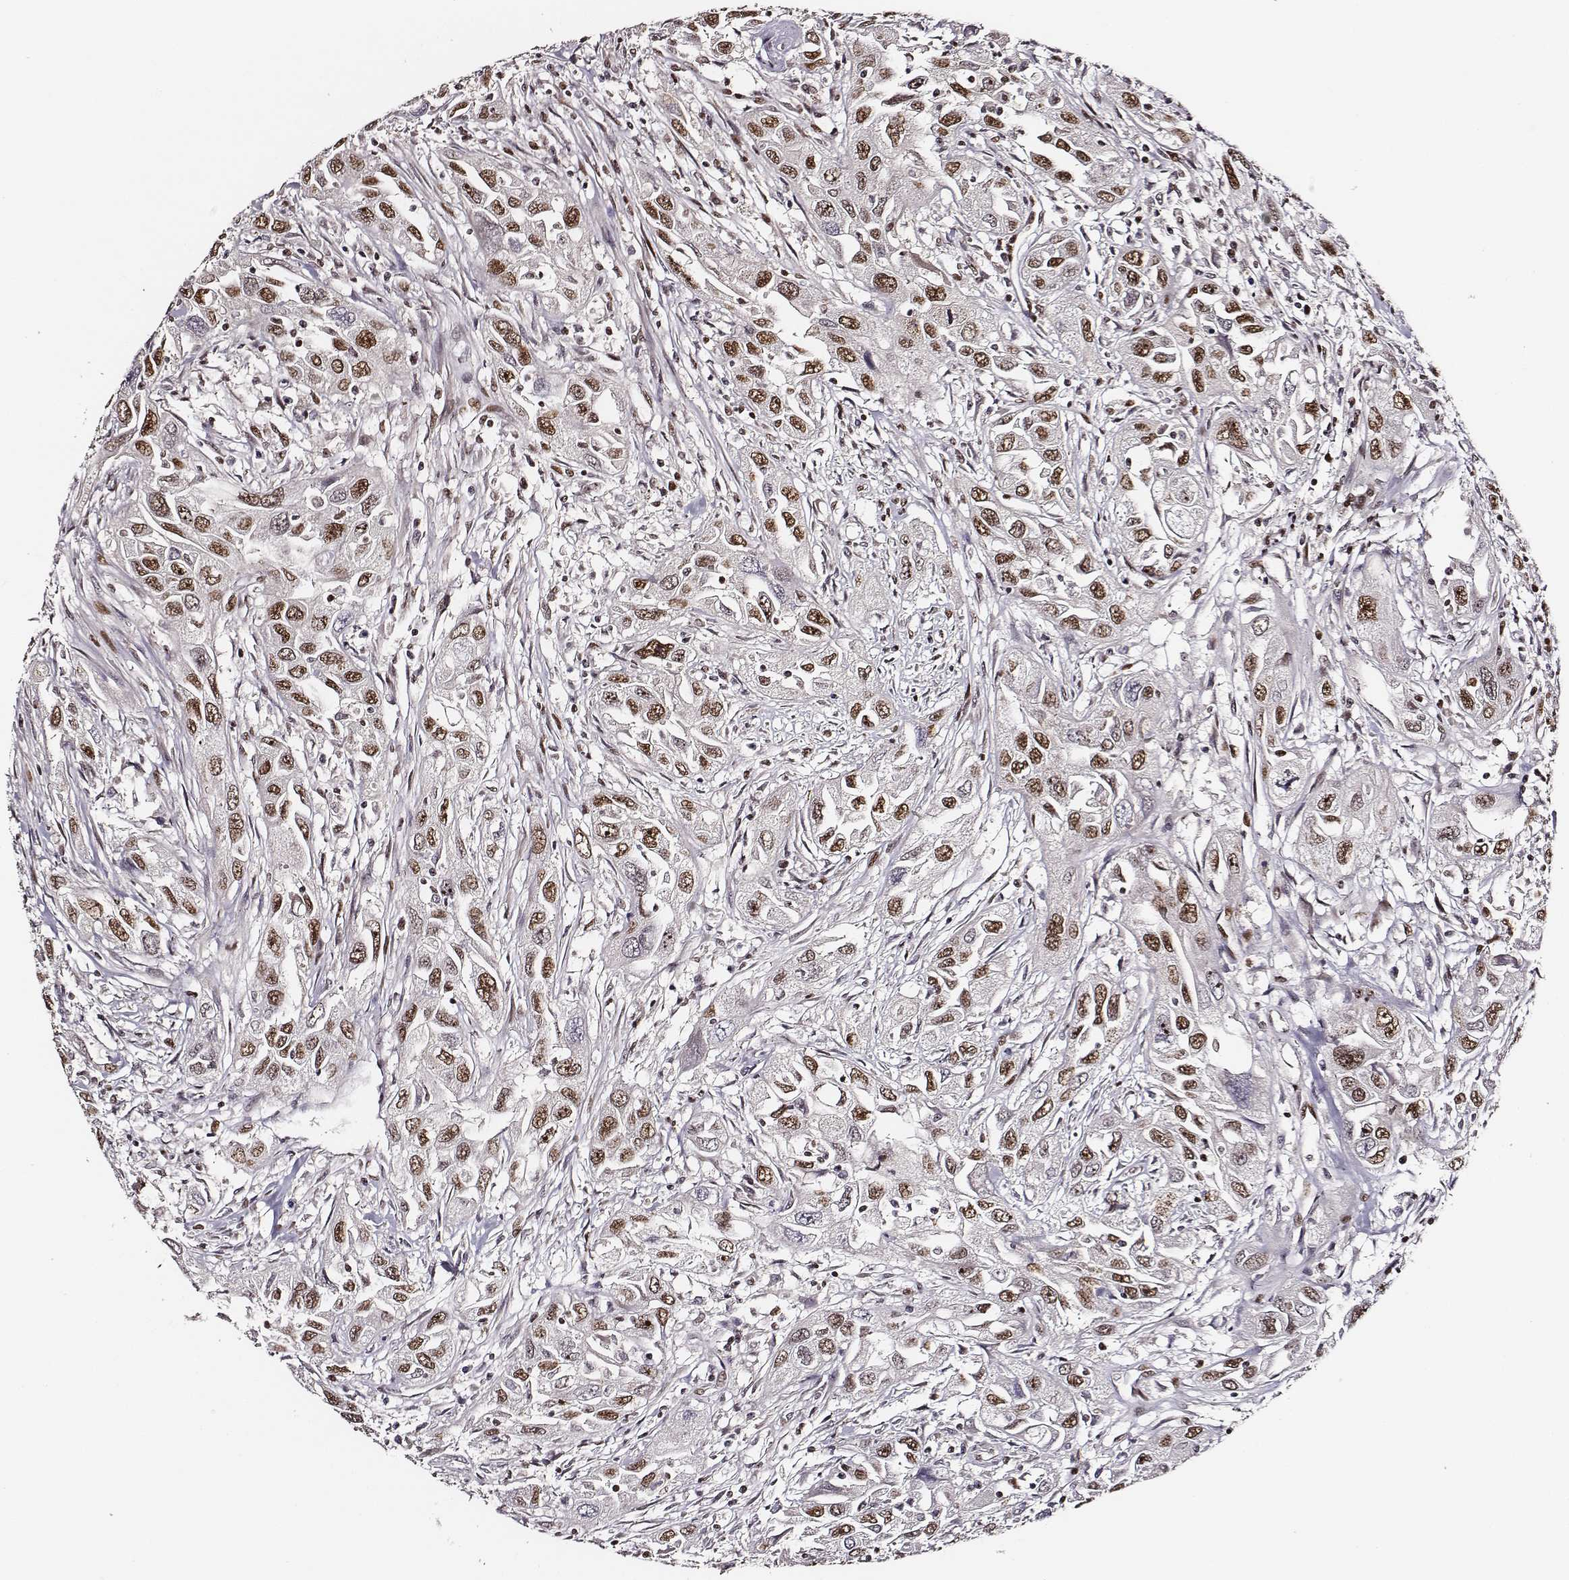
{"staining": {"intensity": "moderate", "quantity": ">75%", "location": "nuclear"}, "tissue": "urothelial cancer", "cell_type": "Tumor cells", "image_type": "cancer", "snomed": [{"axis": "morphology", "description": "Urothelial carcinoma, High grade"}, {"axis": "topography", "description": "Urinary bladder"}], "caption": "Human high-grade urothelial carcinoma stained with a brown dye exhibits moderate nuclear positive positivity in approximately >75% of tumor cells.", "gene": "PPARA", "patient": {"sex": "male", "age": 76}}